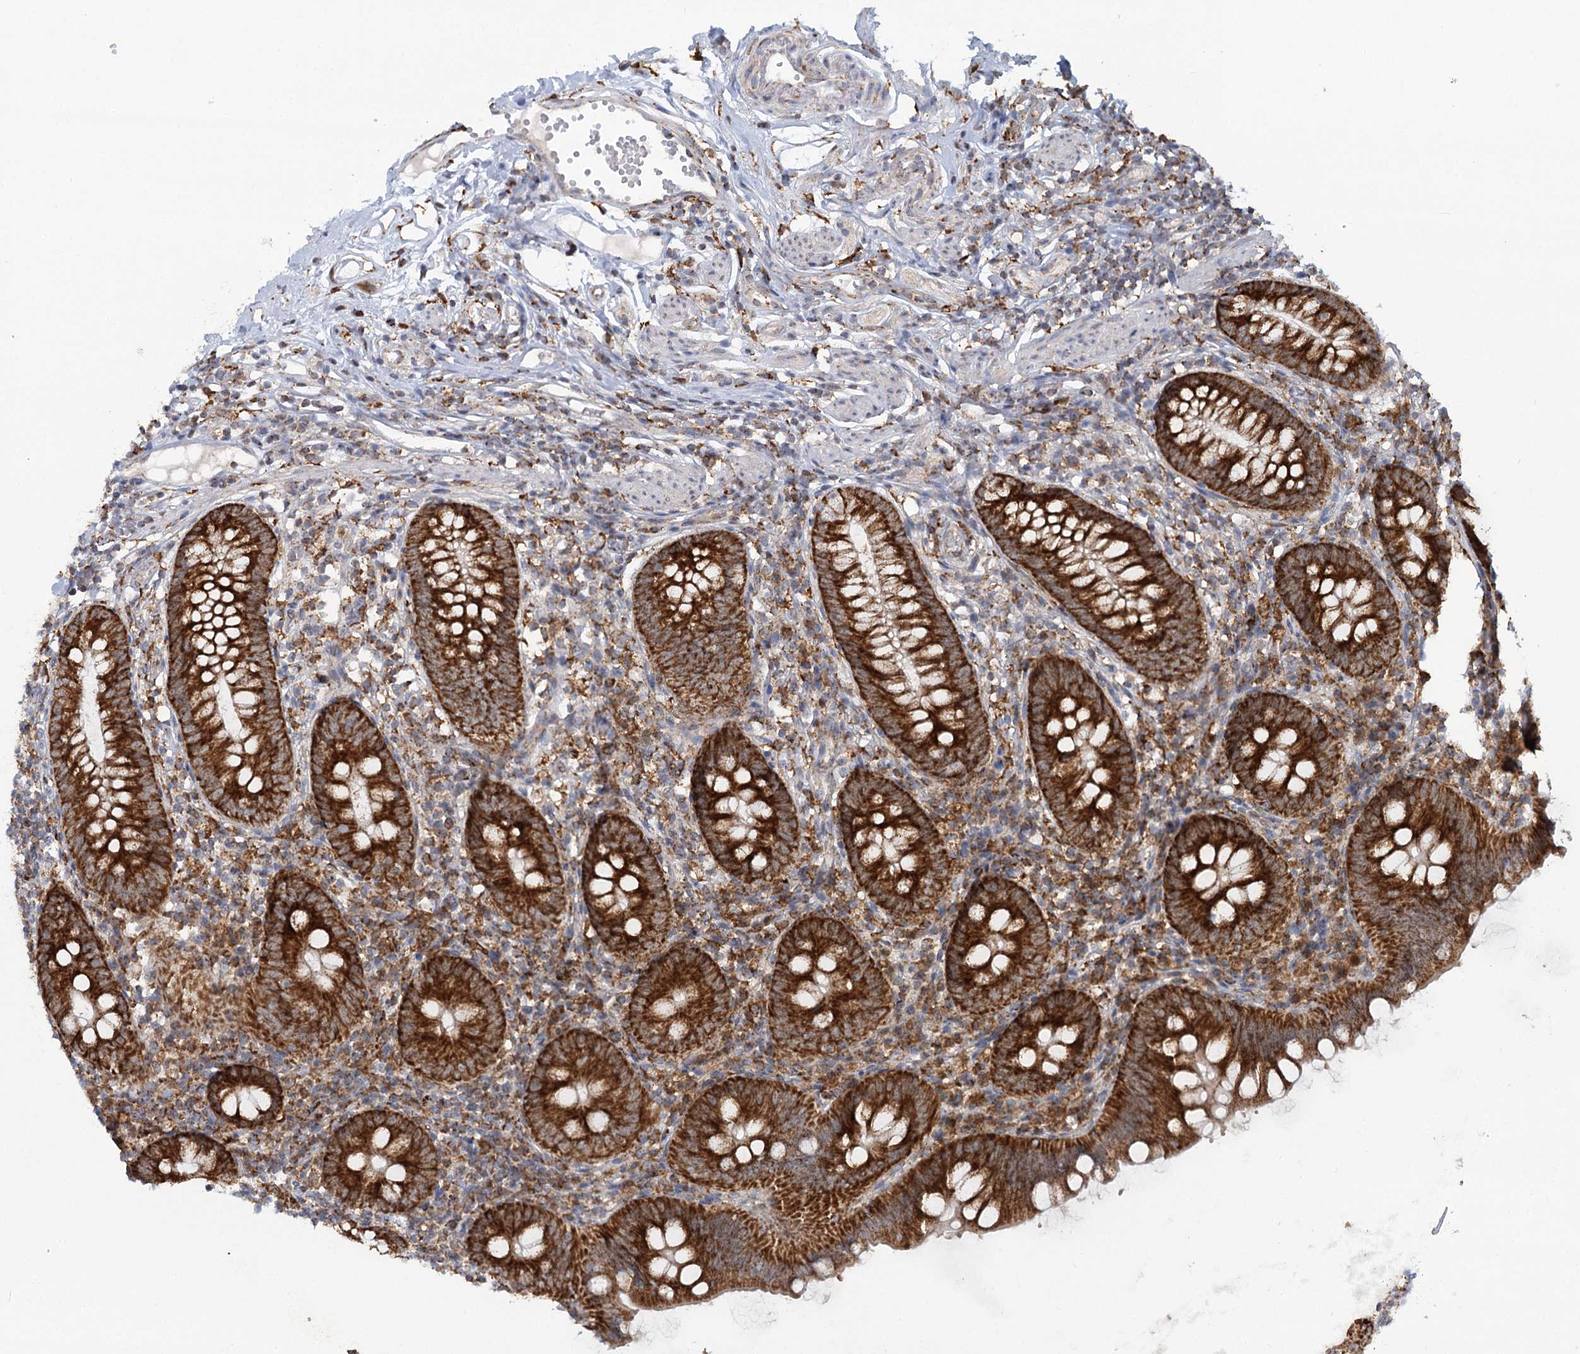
{"staining": {"intensity": "strong", "quantity": ">75%", "location": "cytoplasmic/membranous"}, "tissue": "appendix", "cell_type": "Glandular cells", "image_type": "normal", "snomed": [{"axis": "morphology", "description": "Normal tissue, NOS"}, {"axis": "topography", "description": "Appendix"}], "caption": "This image demonstrates unremarkable appendix stained with immunohistochemistry to label a protein in brown. The cytoplasmic/membranous of glandular cells show strong positivity for the protein. Nuclei are counter-stained blue.", "gene": "TAS1R1", "patient": {"sex": "female", "age": 62}}